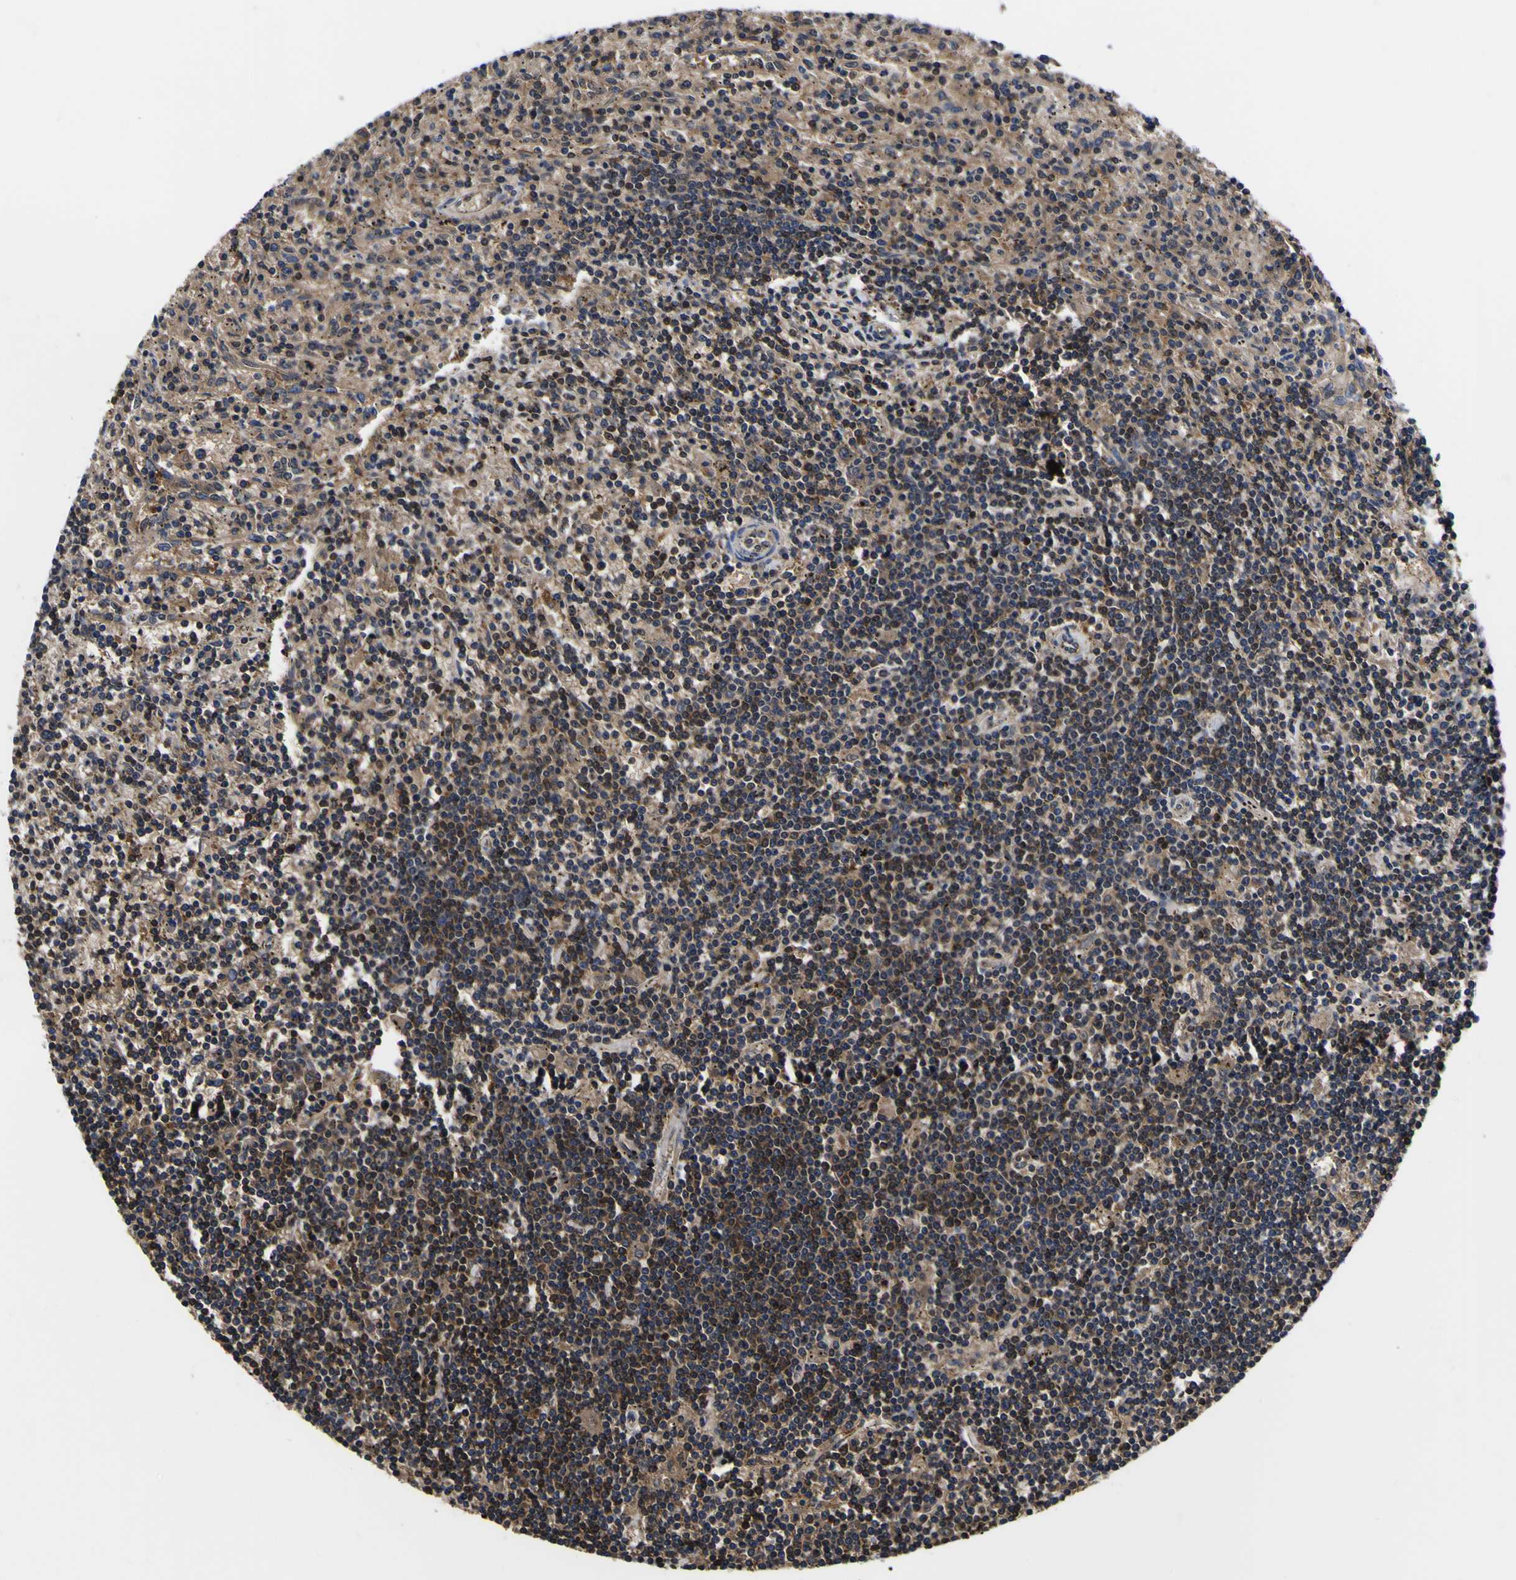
{"staining": {"intensity": "moderate", "quantity": "25%-75%", "location": "cytoplasmic/membranous,nuclear"}, "tissue": "lymphoma", "cell_type": "Tumor cells", "image_type": "cancer", "snomed": [{"axis": "morphology", "description": "Malignant lymphoma, non-Hodgkin's type, Low grade"}, {"axis": "topography", "description": "Spleen"}], "caption": "This is an image of immunohistochemistry staining of lymphoma, which shows moderate staining in the cytoplasmic/membranous and nuclear of tumor cells.", "gene": "FAM110B", "patient": {"sex": "male", "age": 76}}